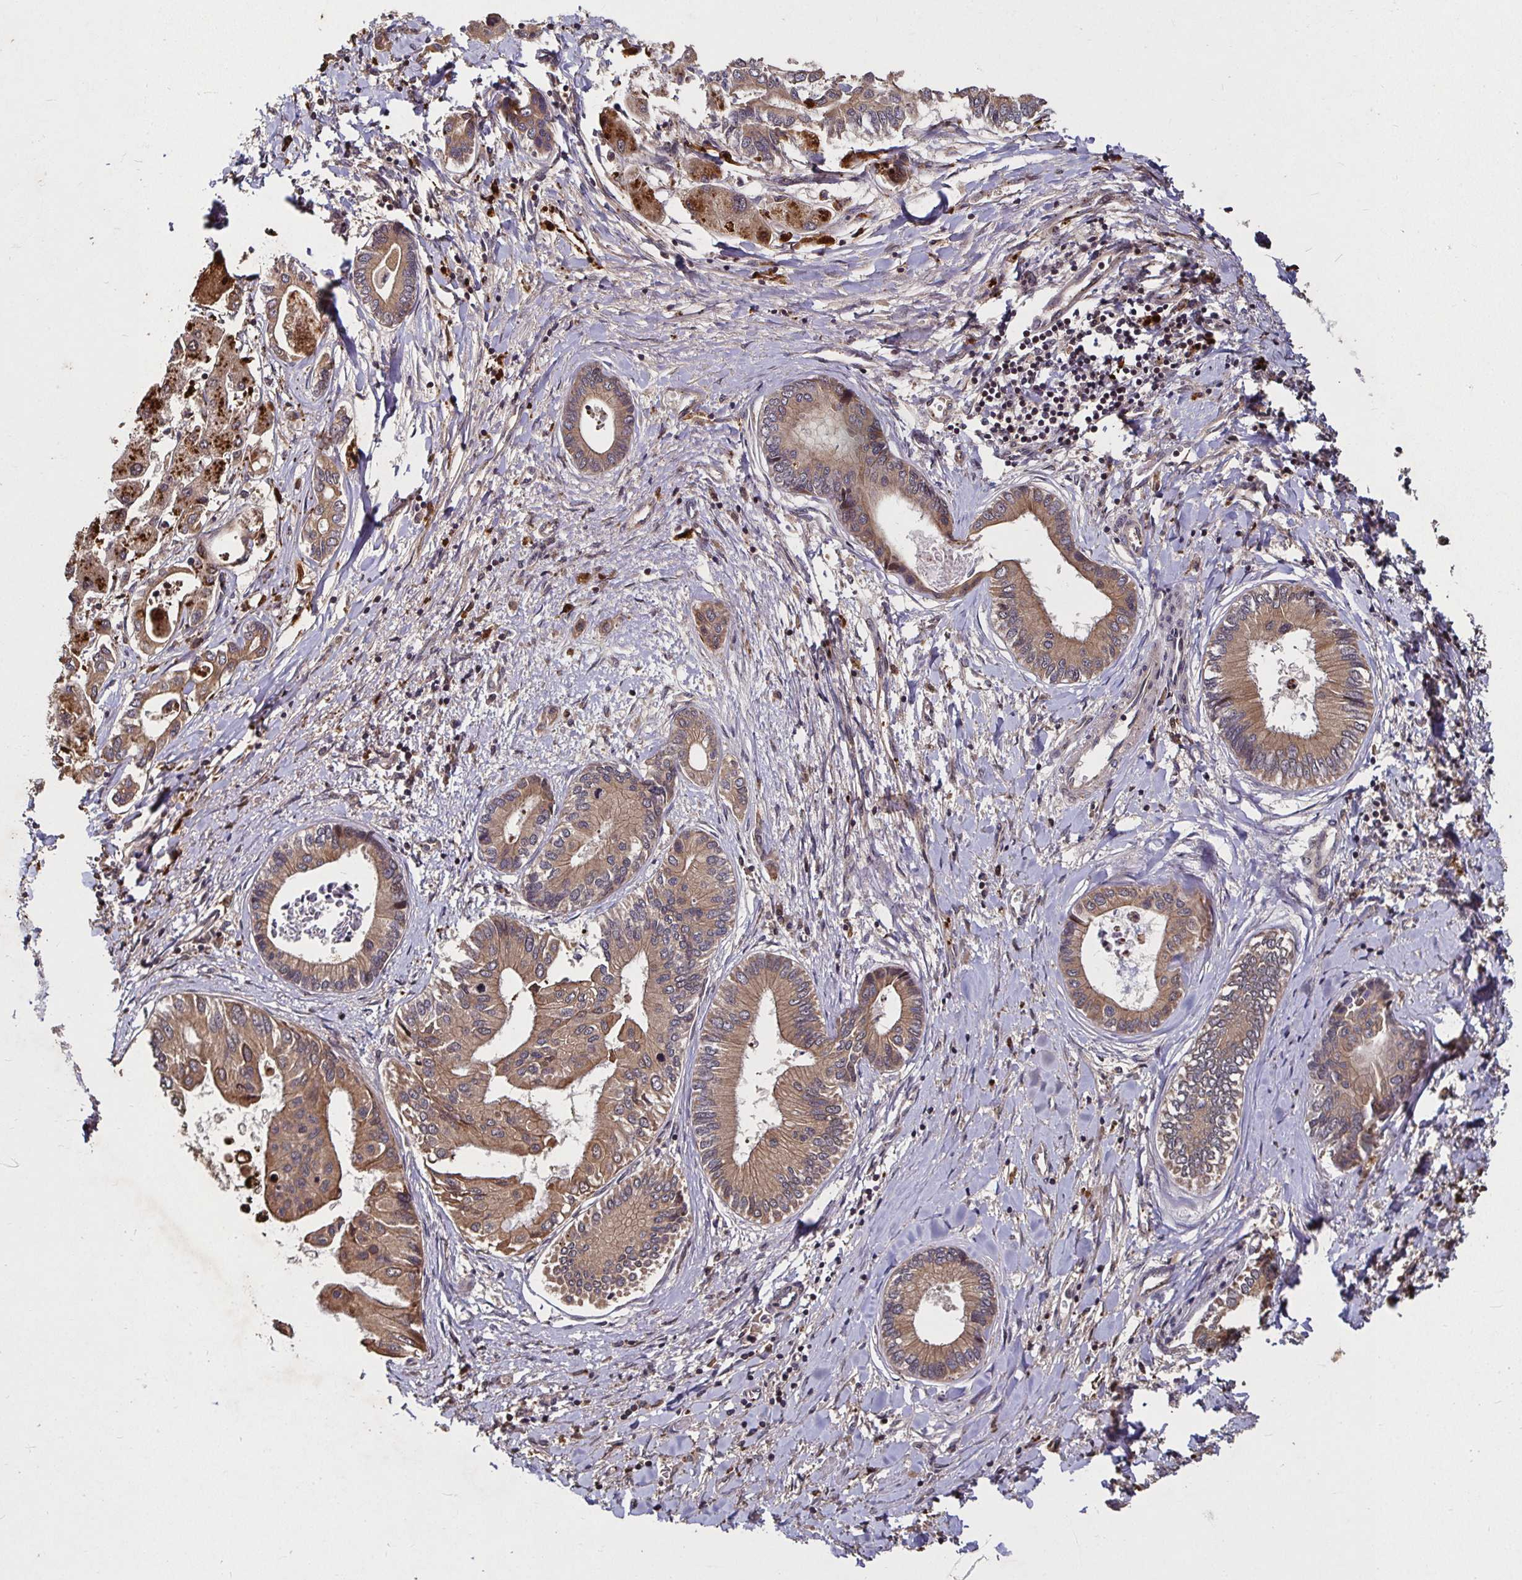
{"staining": {"intensity": "weak", "quantity": ">75%", "location": "cytoplasmic/membranous"}, "tissue": "liver cancer", "cell_type": "Tumor cells", "image_type": "cancer", "snomed": [{"axis": "morphology", "description": "Cholangiocarcinoma"}, {"axis": "topography", "description": "Liver"}], "caption": "IHC (DAB) staining of liver cholangiocarcinoma displays weak cytoplasmic/membranous protein expression in about >75% of tumor cells.", "gene": "SMYD3", "patient": {"sex": "male", "age": 66}}